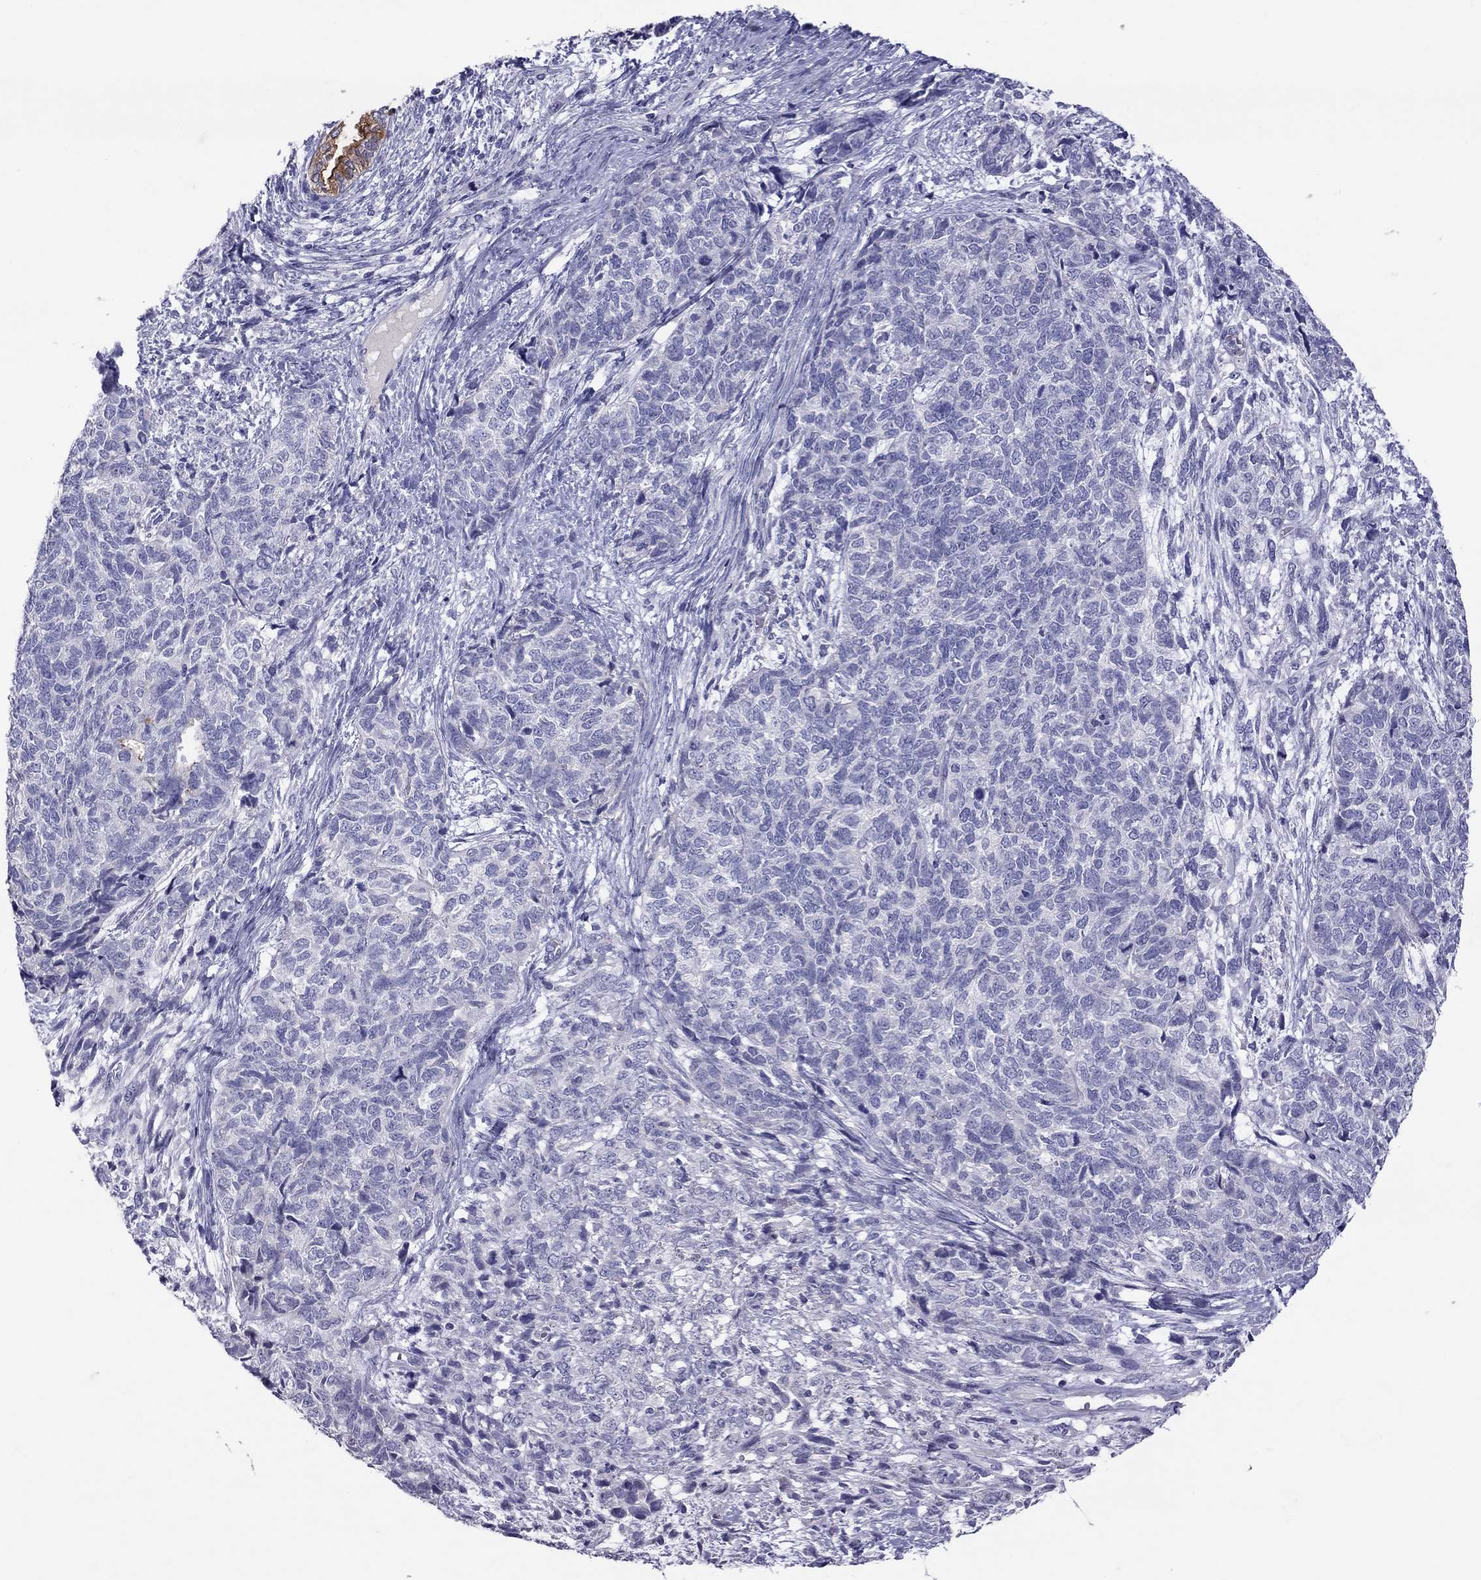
{"staining": {"intensity": "negative", "quantity": "none", "location": "none"}, "tissue": "cervical cancer", "cell_type": "Tumor cells", "image_type": "cancer", "snomed": [{"axis": "morphology", "description": "Squamous cell carcinoma, NOS"}, {"axis": "topography", "description": "Cervix"}], "caption": "Immunohistochemical staining of squamous cell carcinoma (cervical) demonstrates no significant positivity in tumor cells. Brightfield microscopy of immunohistochemistry stained with DAB (3,3'-diaminobenzidine) (brown) and hematoxylin (blue), captured at high magnification.", "gene": "MUC16", "patient": {"sex": "female", "age": 63}}